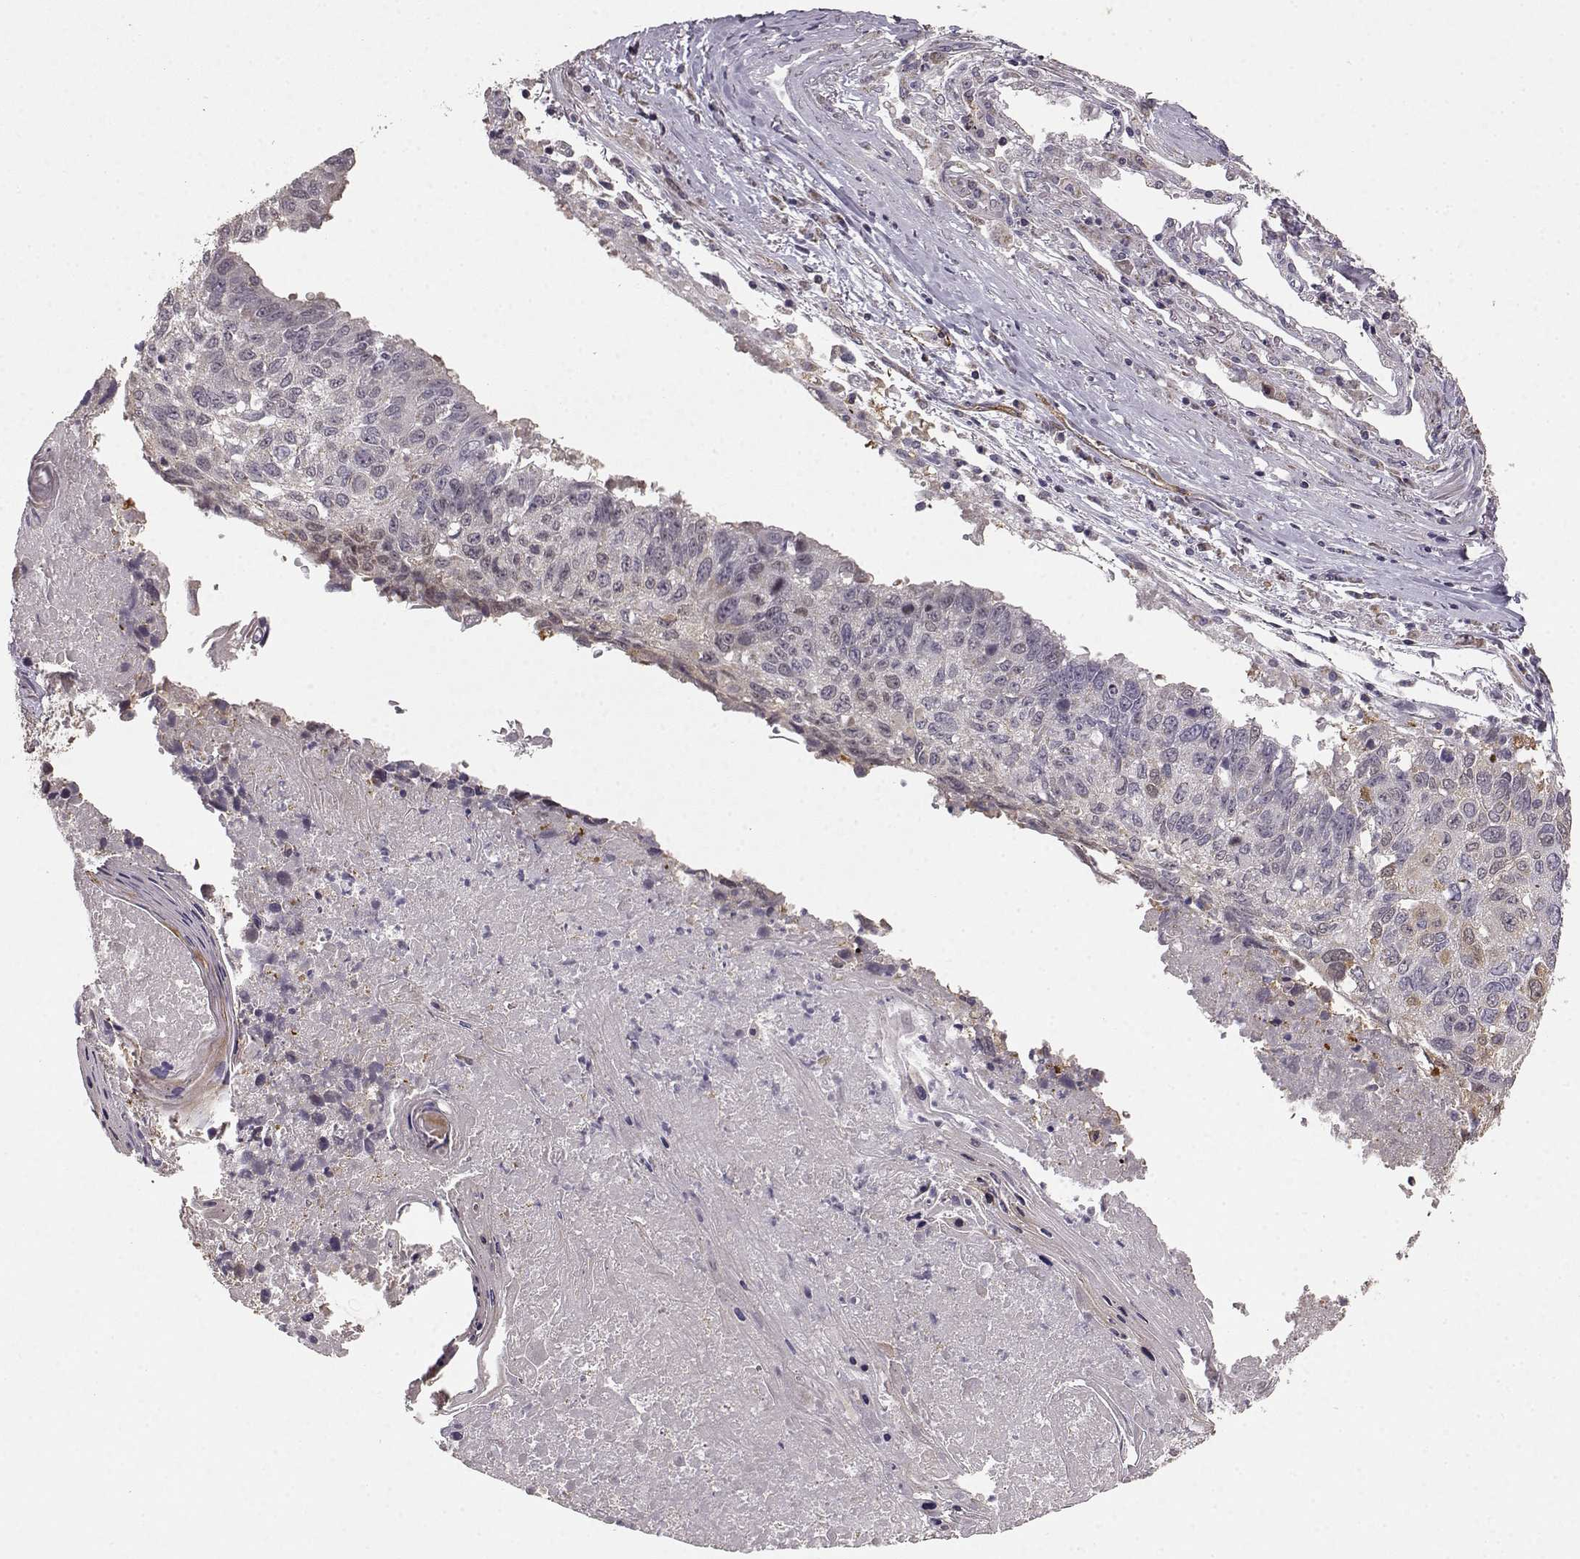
{"staining": {"intensity": "negative", "quantity": "none", "location": "none"}, "tissue": "lung cancer", "cell_type": "Tumor cells", "image_type": "cancer", "snomed": [{"axis": "morphology", "description": "Squamous cell carcinoma, NOS"}, {"axis": "topography", "description": "Lung"}], "caption": "IHC photomicrograph of squamous cell carcinoma (lung) stained for a protein (brown), which demonstrates no expression in tumor cells.", "gene": "BACH2", "patient": {"sex": "male", "age": 73}}